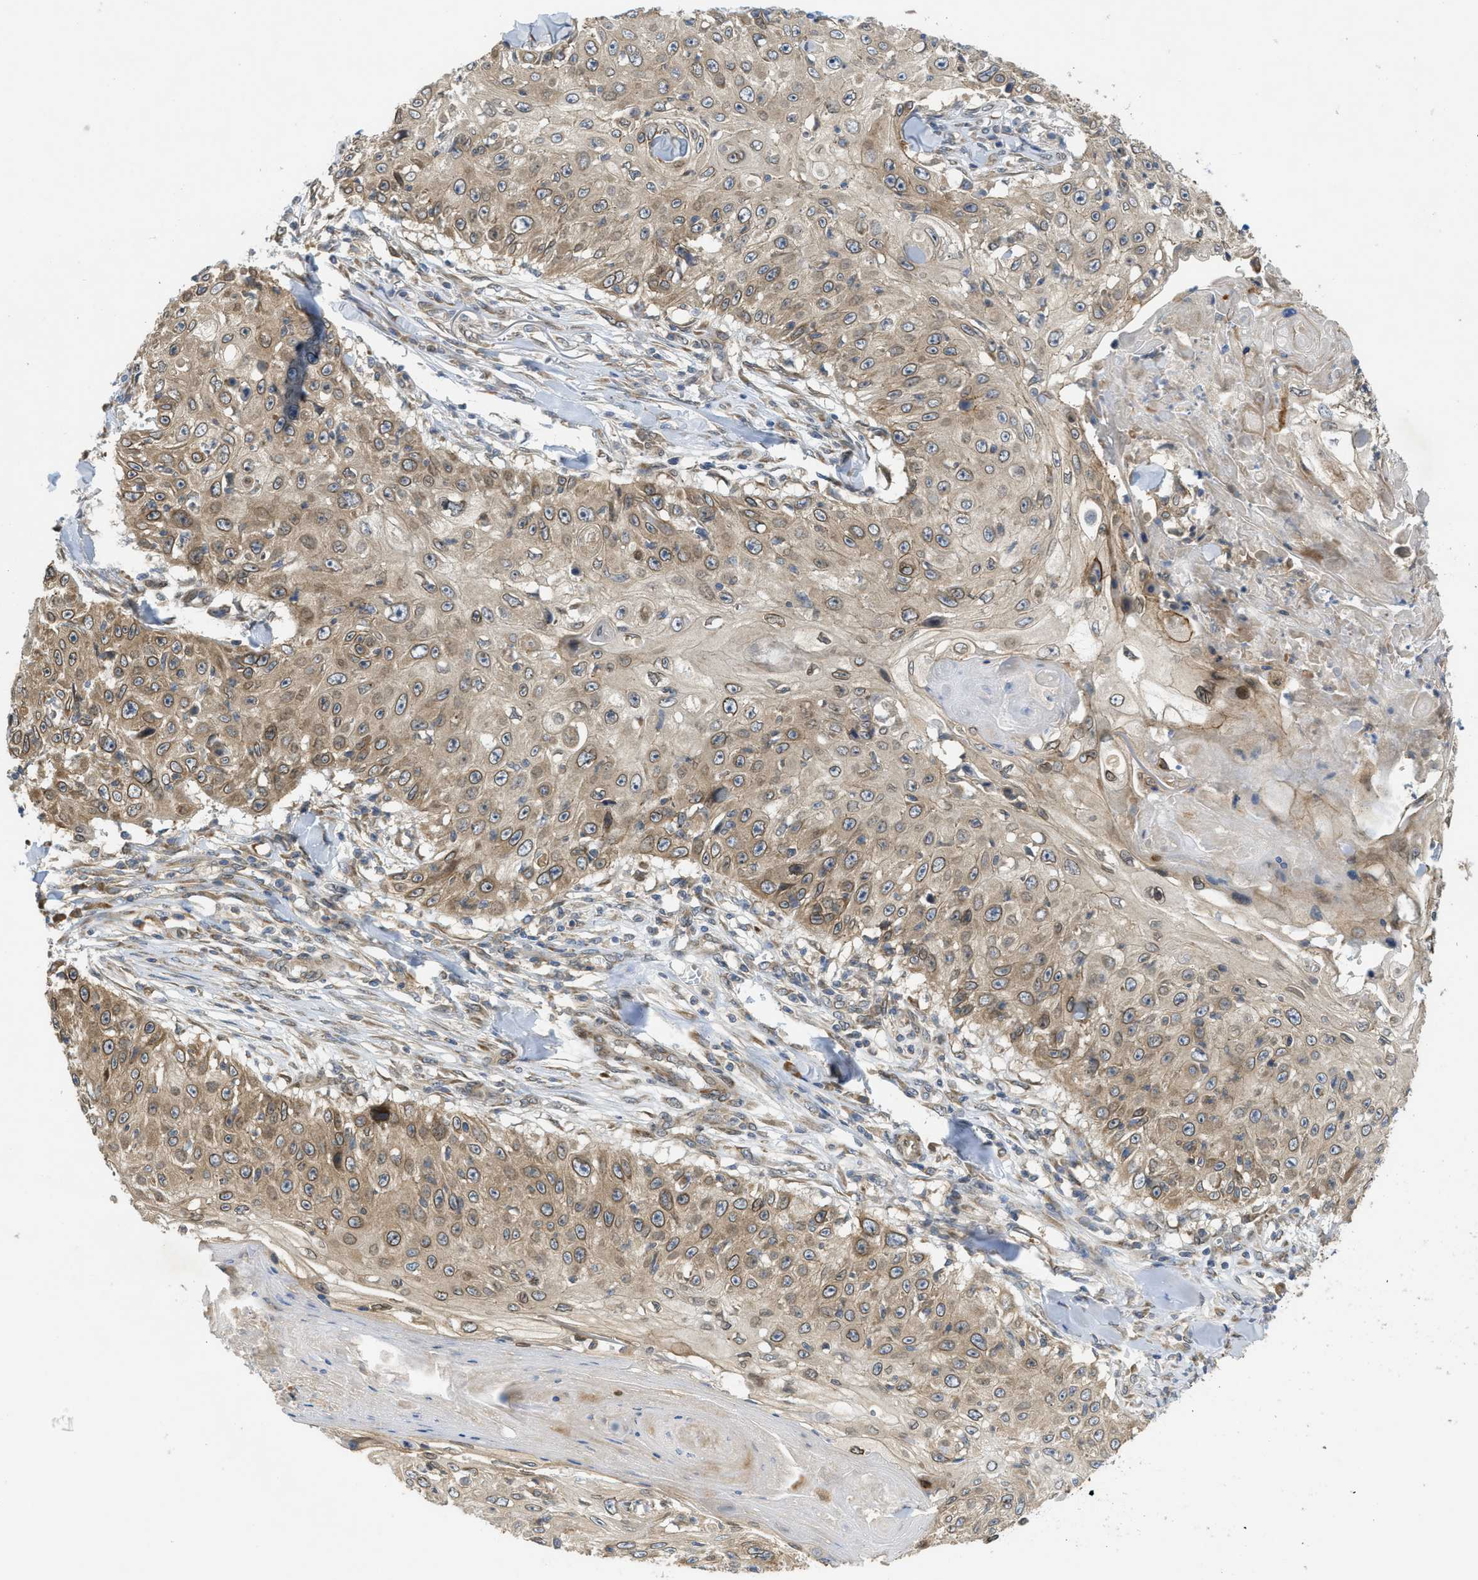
{"staining": {"intensity": "moderate", "quantity": ">75%", "location": "cytoplasmic/membranous"}, "tissue": "skin cancer", "cell_type": "Tumor cells", "image_type": "cancer", "snomed": [{"axis": "morphology", "description": "Squamous cell carcinoma, NOS"}, {"axis": "topography", "description": "Skin"}], "caption": "Immunohistochemistry (IHC) of squamous cell carcinoma (skin) displays medium levels of moderate cytoplasmic/membranous expression in about >75% of tumor cells.", "gene": "EIF2AK3", "patient": {"sex": "male", "age": 86}}